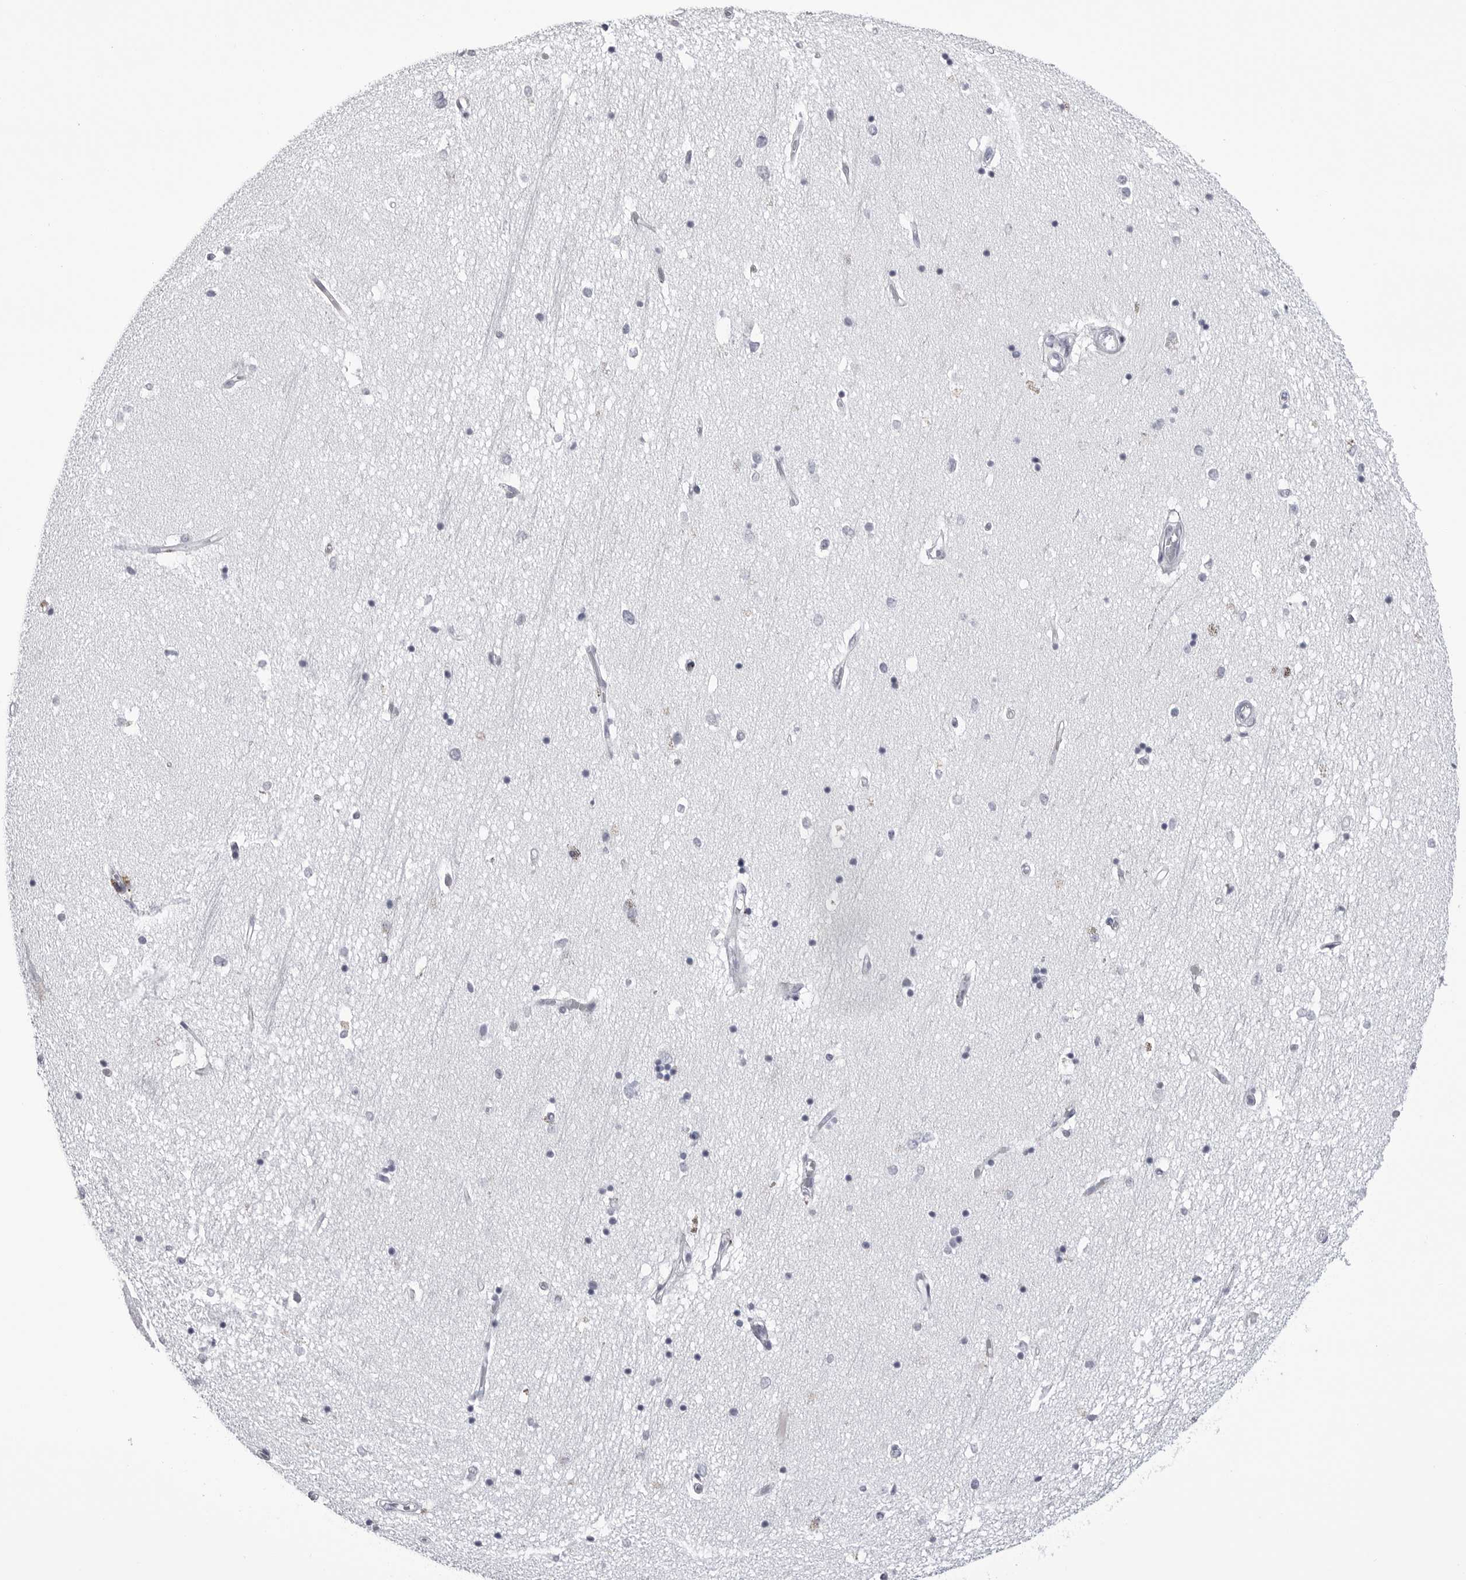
{"staining": {"intensity": "negative", "quantity": "none", "location": "none"}, "tissue": "hippocampus", "cell_type": "Glial cells", "image_type": "normal", "snomed": [{"axis": "morphology", "description": "Normal tissue, NOS"}, {"axis": "topography", "description": "Hippocampus"}], "caption": "Human hippocampus stained for a protein using IHC exhibits no expression in glial cells.", "gene": "COL26A1", "patient": {"sex": "male", "age": 45}}